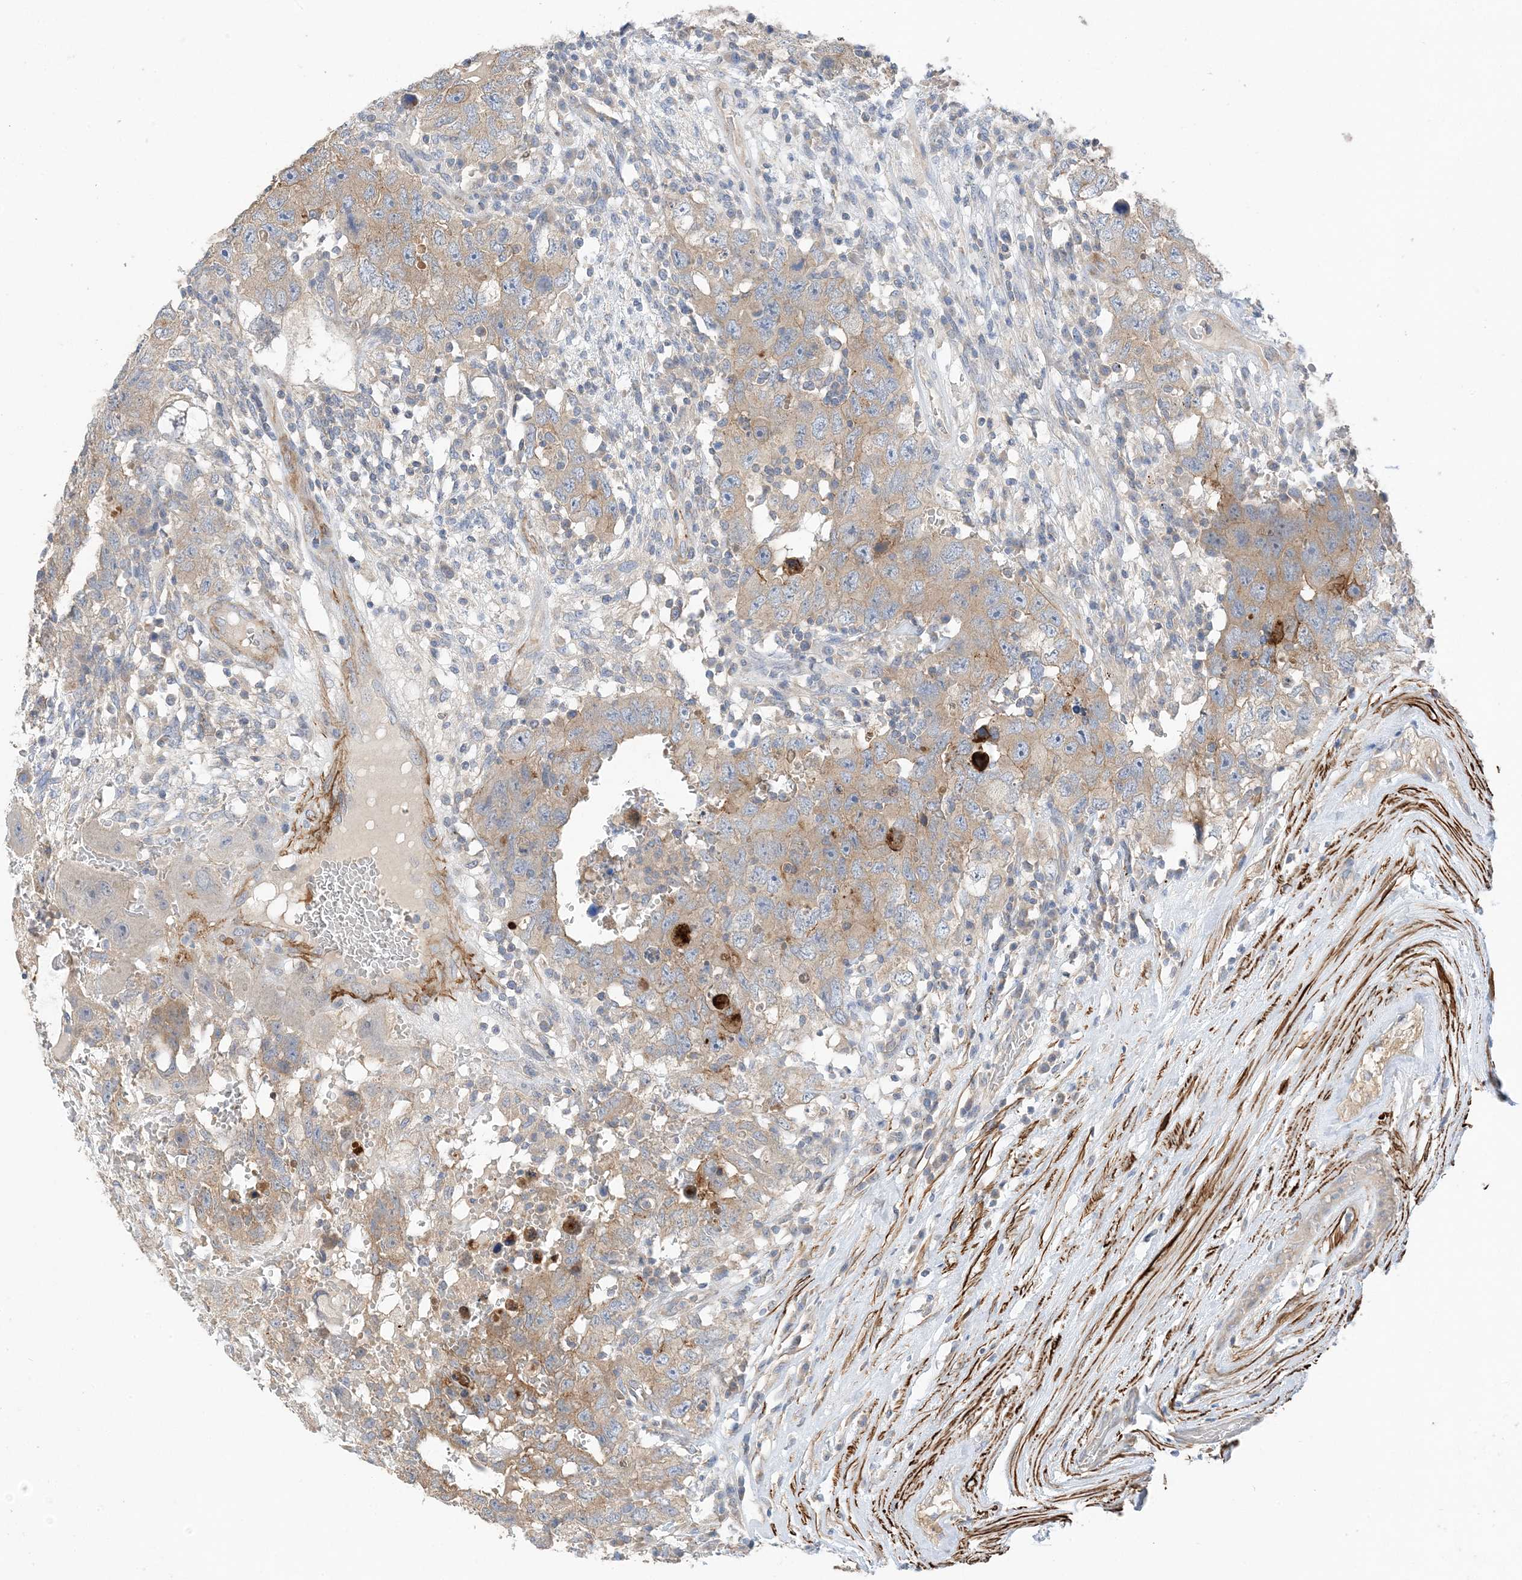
{"staining": {"intensity": "weak", "quantity": ">75%", "location": "cytoplasmic/membranous"}, "tissue": "testis cancer", "cell_type": "Tumor cells", "image_type": "cancer", "snomed": [{"axis": "morphology", "description": "Carcinoma, Embryonal, NOS"}, {"axis": "topography", "description": "Testis"}], "caption": "Weak cytoplasmic/membranous protein expression is present in about >75% of tumor cells in embryonal carcinoma (testis).", "gene": "KIFBP", "patient": {"sex": "male", "age": 26}}